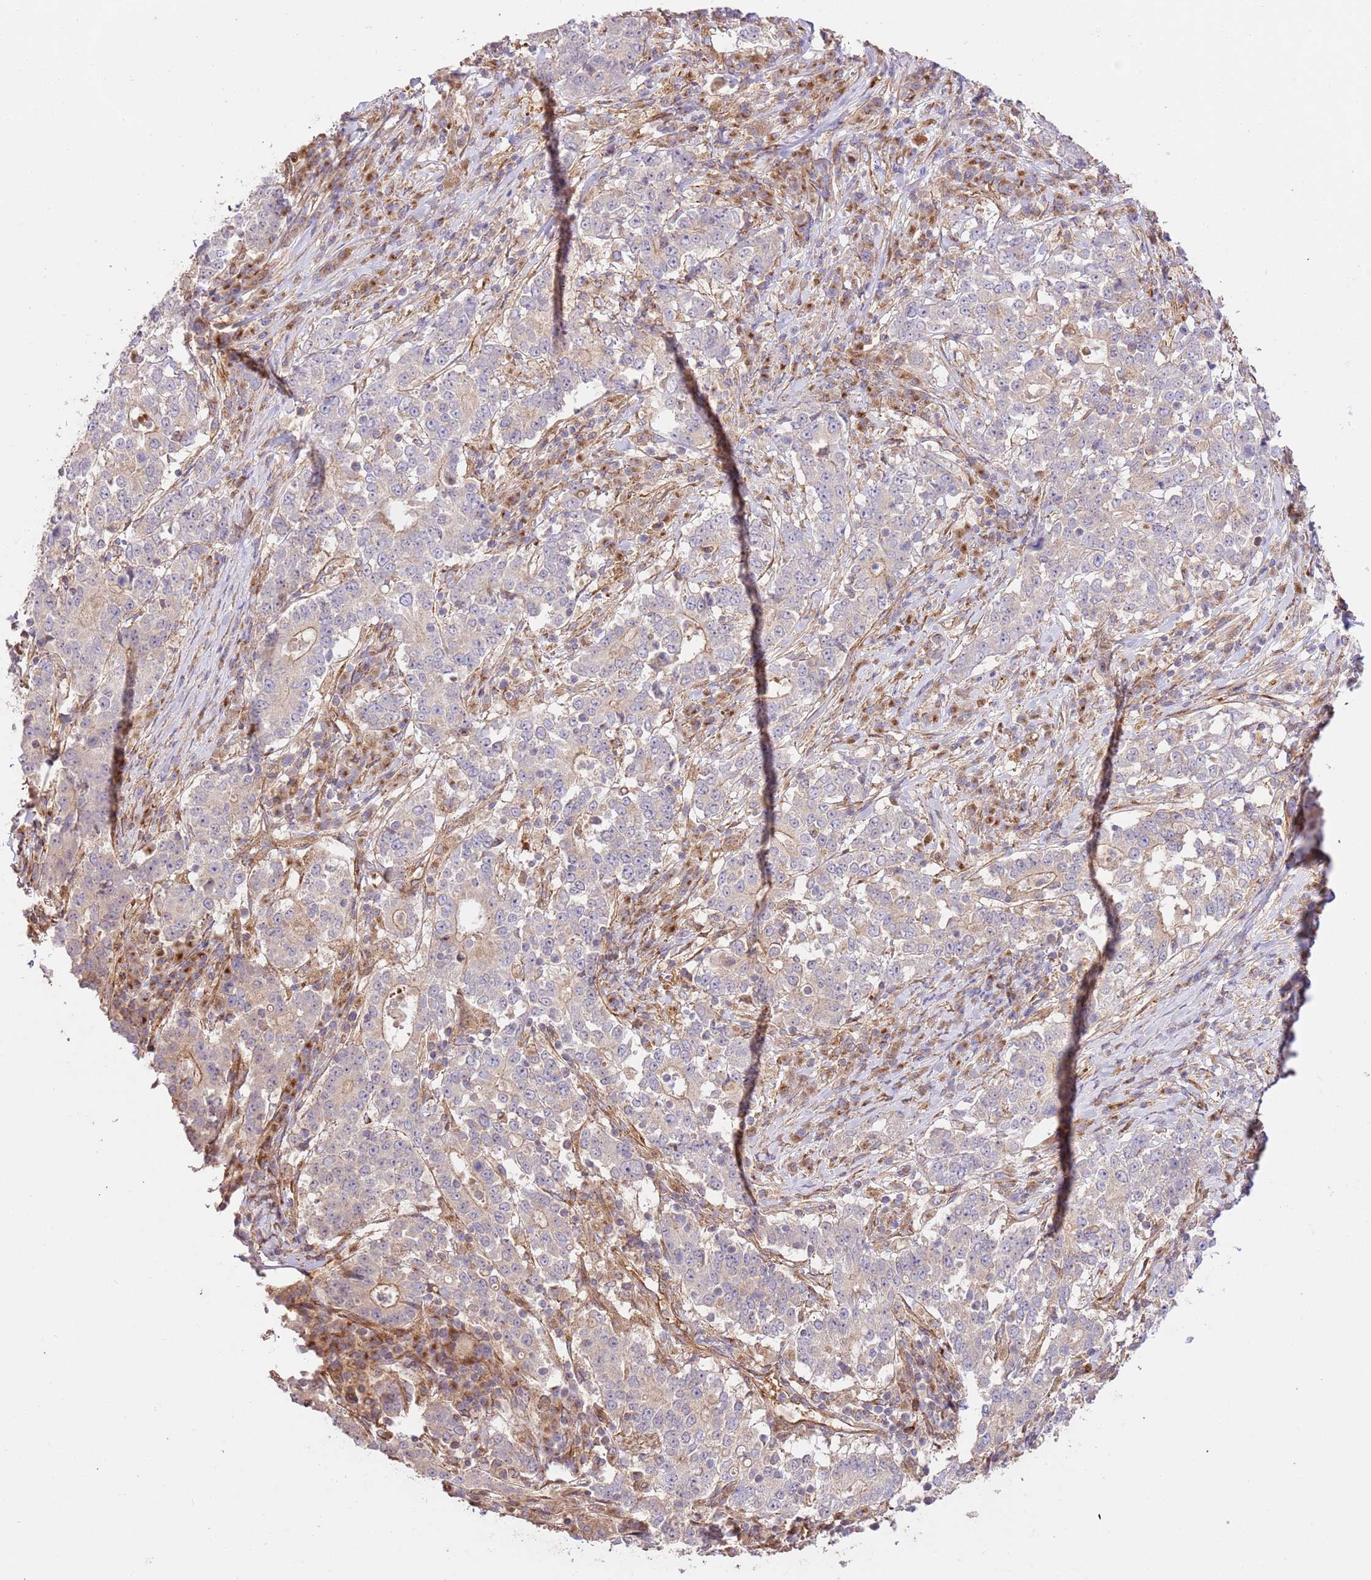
{"staining": {"intensity": "weak", "quantity": "<25%", "location": "cytoplasmic/membranous"}, "tissue": "stomach cancer", "cell_type": "Tumor cells", "image_type": "cancer", "snomed": [{"axis": "morphology", "description": "Adenocarcinoma, NOS"}, {"axis": "topography", "description": "Stomach"}], "caption": "Immunohistochemistry micrograph of neoplastic tissue: stomach cancer stained with DAB exhibits no significant protein positivity in tumor cells.", "gene": "ZBTB39", "patient": {"sex": "male", "age": 59}}